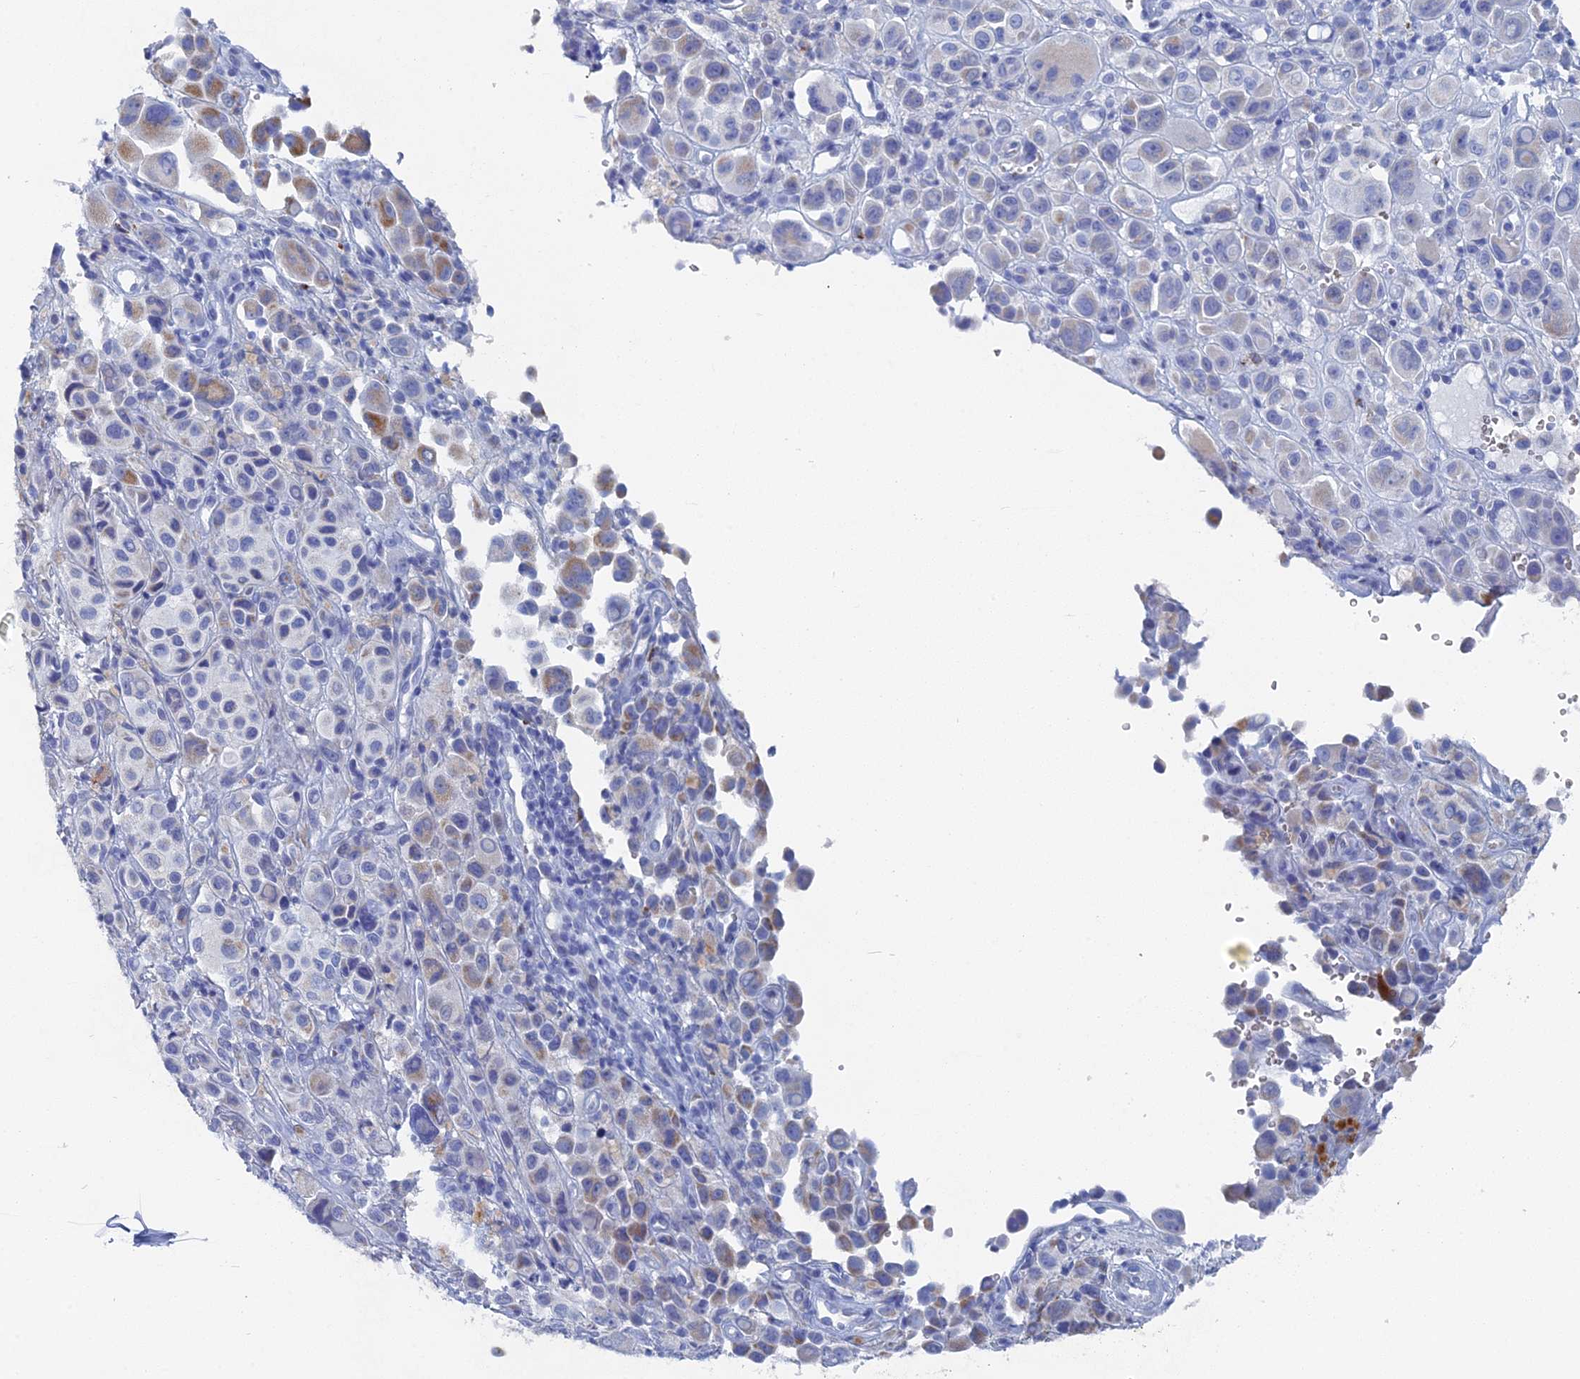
{"staining": {"intensity": "moderate", "quantity": "<25%", "location": "cytoplasmic/membranous"}, "tissue": "melanoma", "cell_type": "Tumor cells", "image_type": "cancer", "snomed": [{"axis": "morphology", "description": "Malignant melanoma, NOS"}, {"axis": "topography", "description": "Skin of trunk"}], "caption": "A low amount of moderate cytoplasmic/membranous expression is appreciated in approximately <25% of tumor cells in melanoma tissue.", "gene": "HIGD1A", "patient": {"sex": "male", "age": 71}}